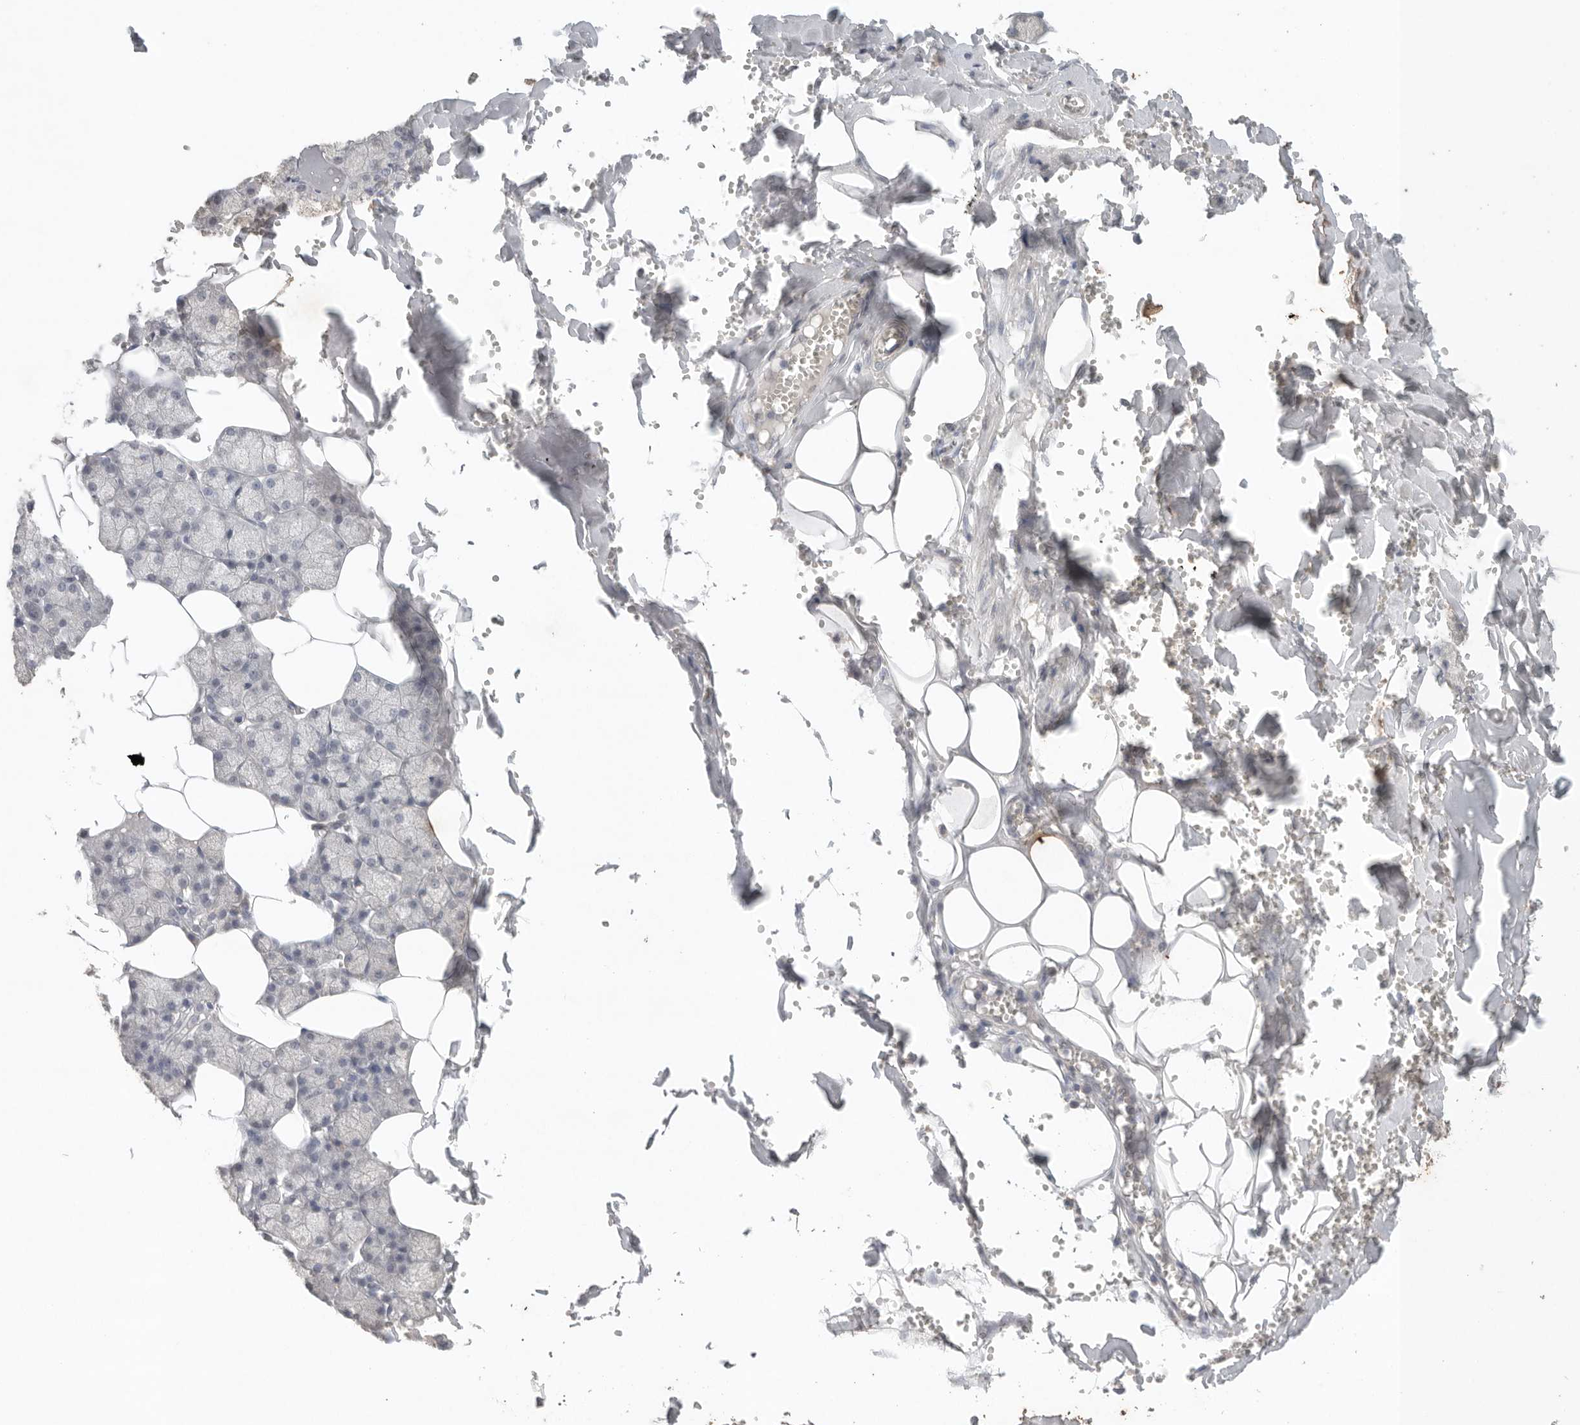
{"staining": {"intensity": "weak", "quantity": "<25%", "location": "cytoplasmic/membranous"}, "tissue": "salivary gland", "cell_type": "Glandular cells", "image_type": "normal", "snomed": [{"axis": "morphology", "description": "Normal tissue, NOS"}, {"axis": "topography", "description": "Salivary gland"}], "caption": "Histopathology image shows no protein expression in glandular cells of normal salivary gland.", "gene": "KLK5", "patient": {"sex": "male", "age": 62}}